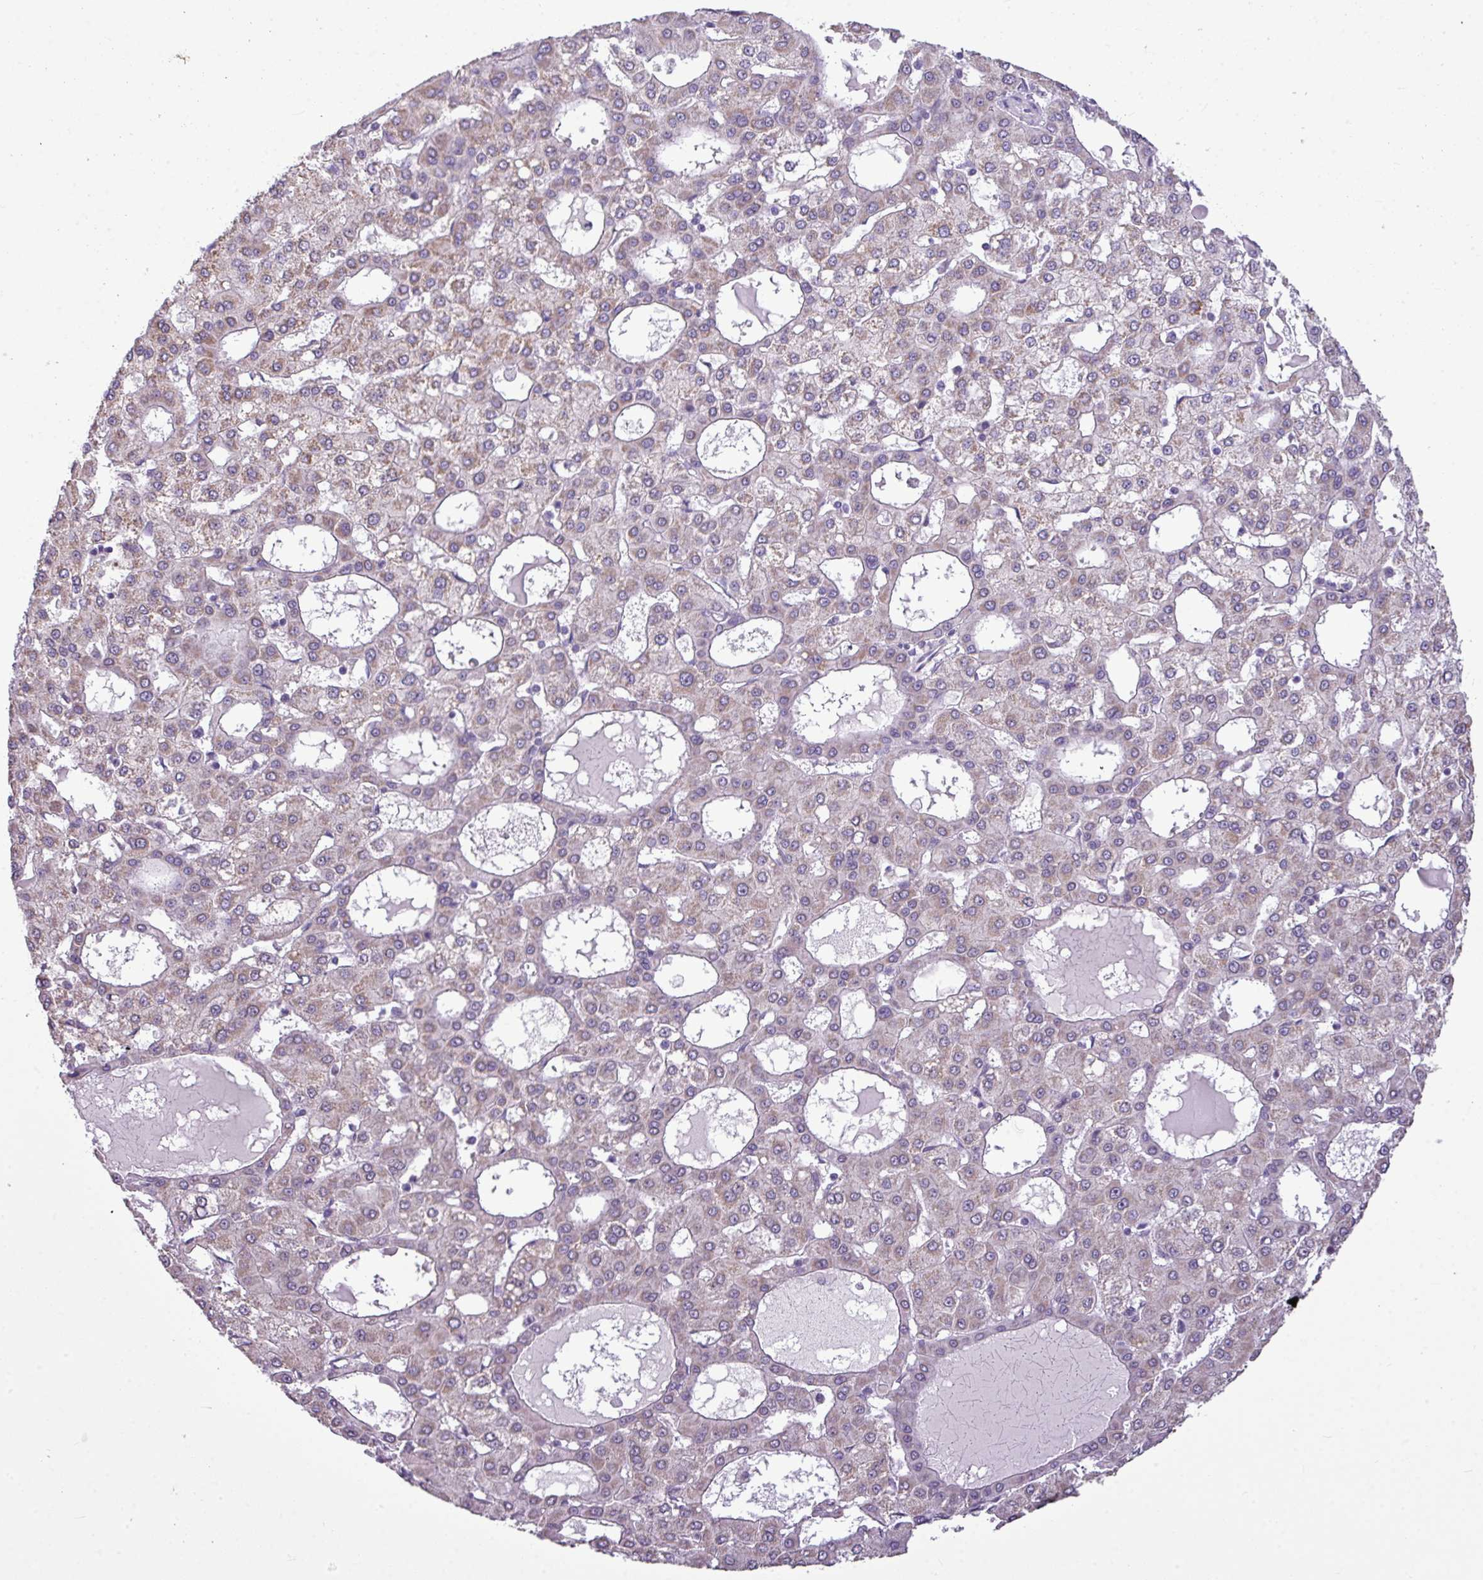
{"staining": {"intensity": "weak", "quantity": "<25%", "location": "cytoplasmic/membranous"}, "tissue": "liver cancer", "cell_type": "Tumor cells", "image_type": "cancer", "snomed": [{"axis": "morphology", "description": "Carcinoma, Hepatocellular, NOS"}, {"axis": "topography", "description": "Liver"}], "caption": "Liver cancer (hepatocellular carcinoma) was stained to show a protein in brown. There is no significant staining in tumor cells.", "gene": "ALDH2", "patient": {"sex": "male", "age": 47}}